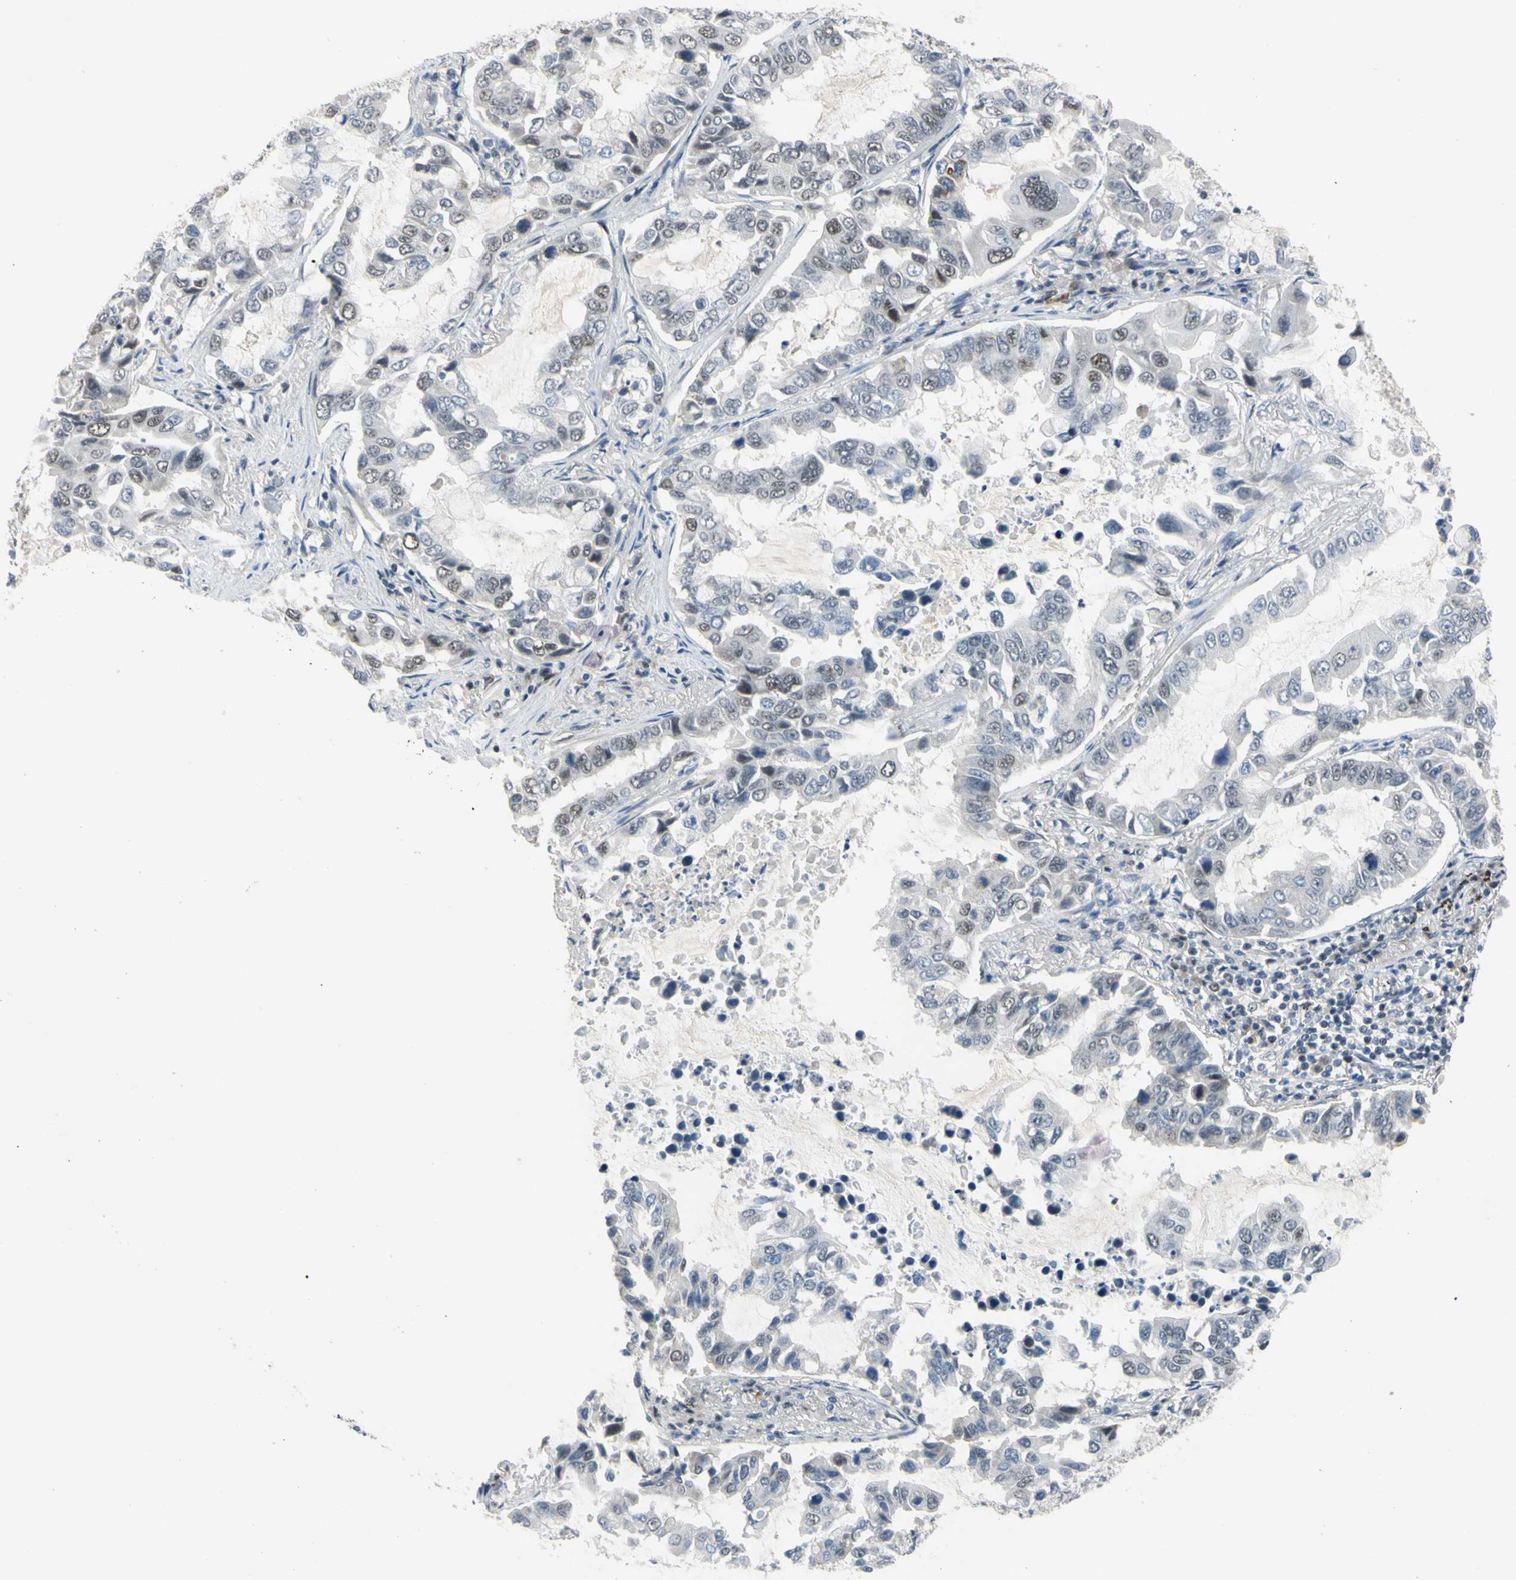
{"staining": {"intensity": "weak", "quantity": "<25%", "location": "nuclear"}, "tissue": "lung cancer", "cell_type": "Tumor cells", "image_type": "cancer", "snomed": [{"axis": "morphology", "description": "Adenocarcinoma, NOS"}, {"axis": "topography", "description": "Lung"}], "caption": "Tumor cells are negative for protein expression in human adenocarcinoma (lung).", "gene": "LHX9", "patient": {"sex": "male", "age": 64}}